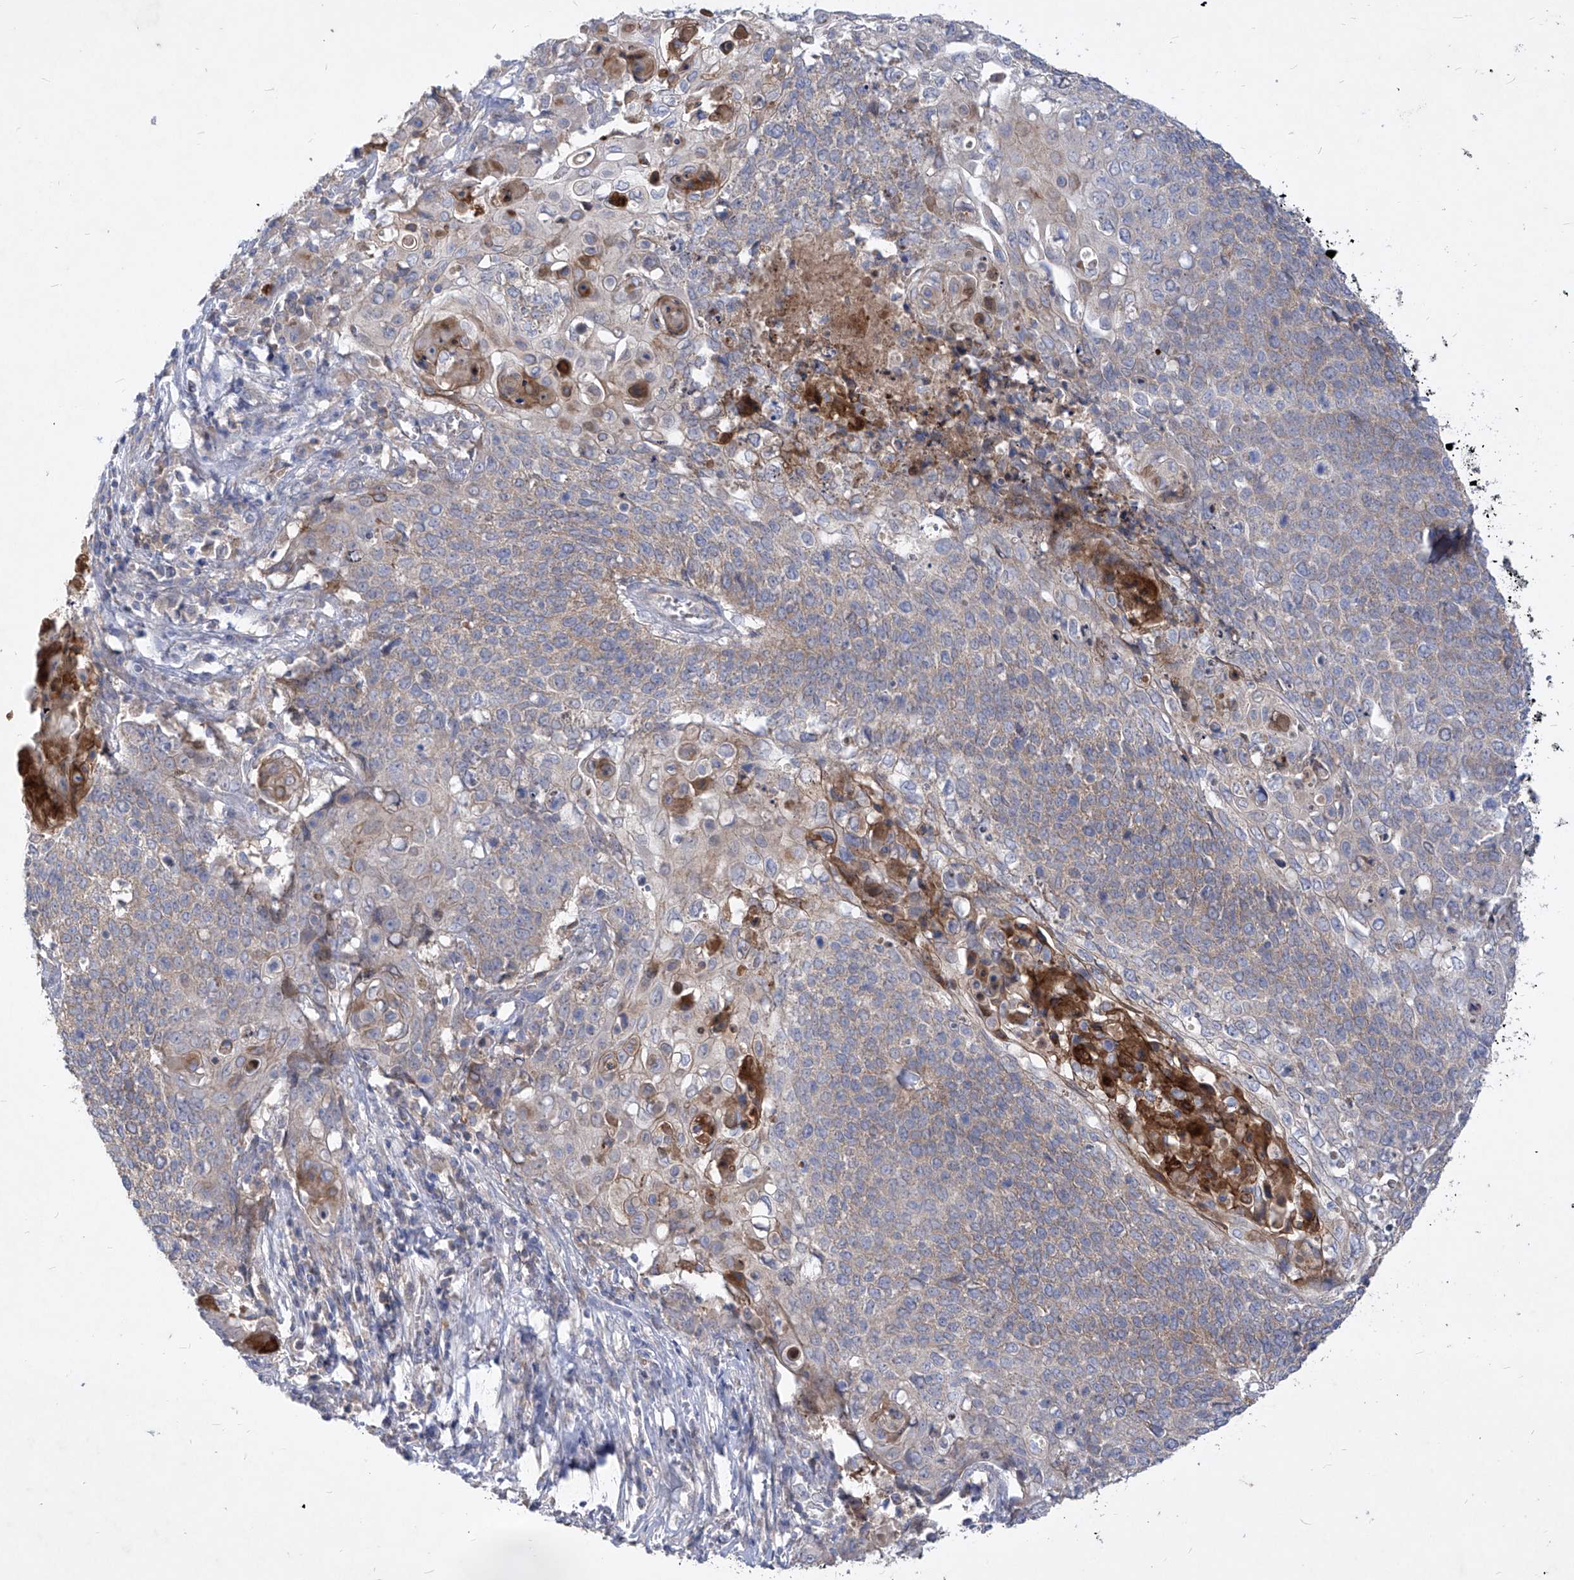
{"staining": {"intensity": "weak", "quantity": "25%-75%", "location": "cytoplasmic/membranous"}, "tissue": "cervical cancer", "cell_type": "Tumor cells", "image_type": "cancer", "snomed": [{"axis": "morphology", "description": "Squamous cell carcinoma, NOS"}, {"axis": "topography", "description": "Cervix"}], "caption": "Weak cytoplasmic/membranous expression for a protein is appreciated in about 25%-75% of tumor cells of cervical squamous cell carcinoma using immunohistochemistry.", "gene": "COQ3", "patient": {"sex": "female", "age": 39}}